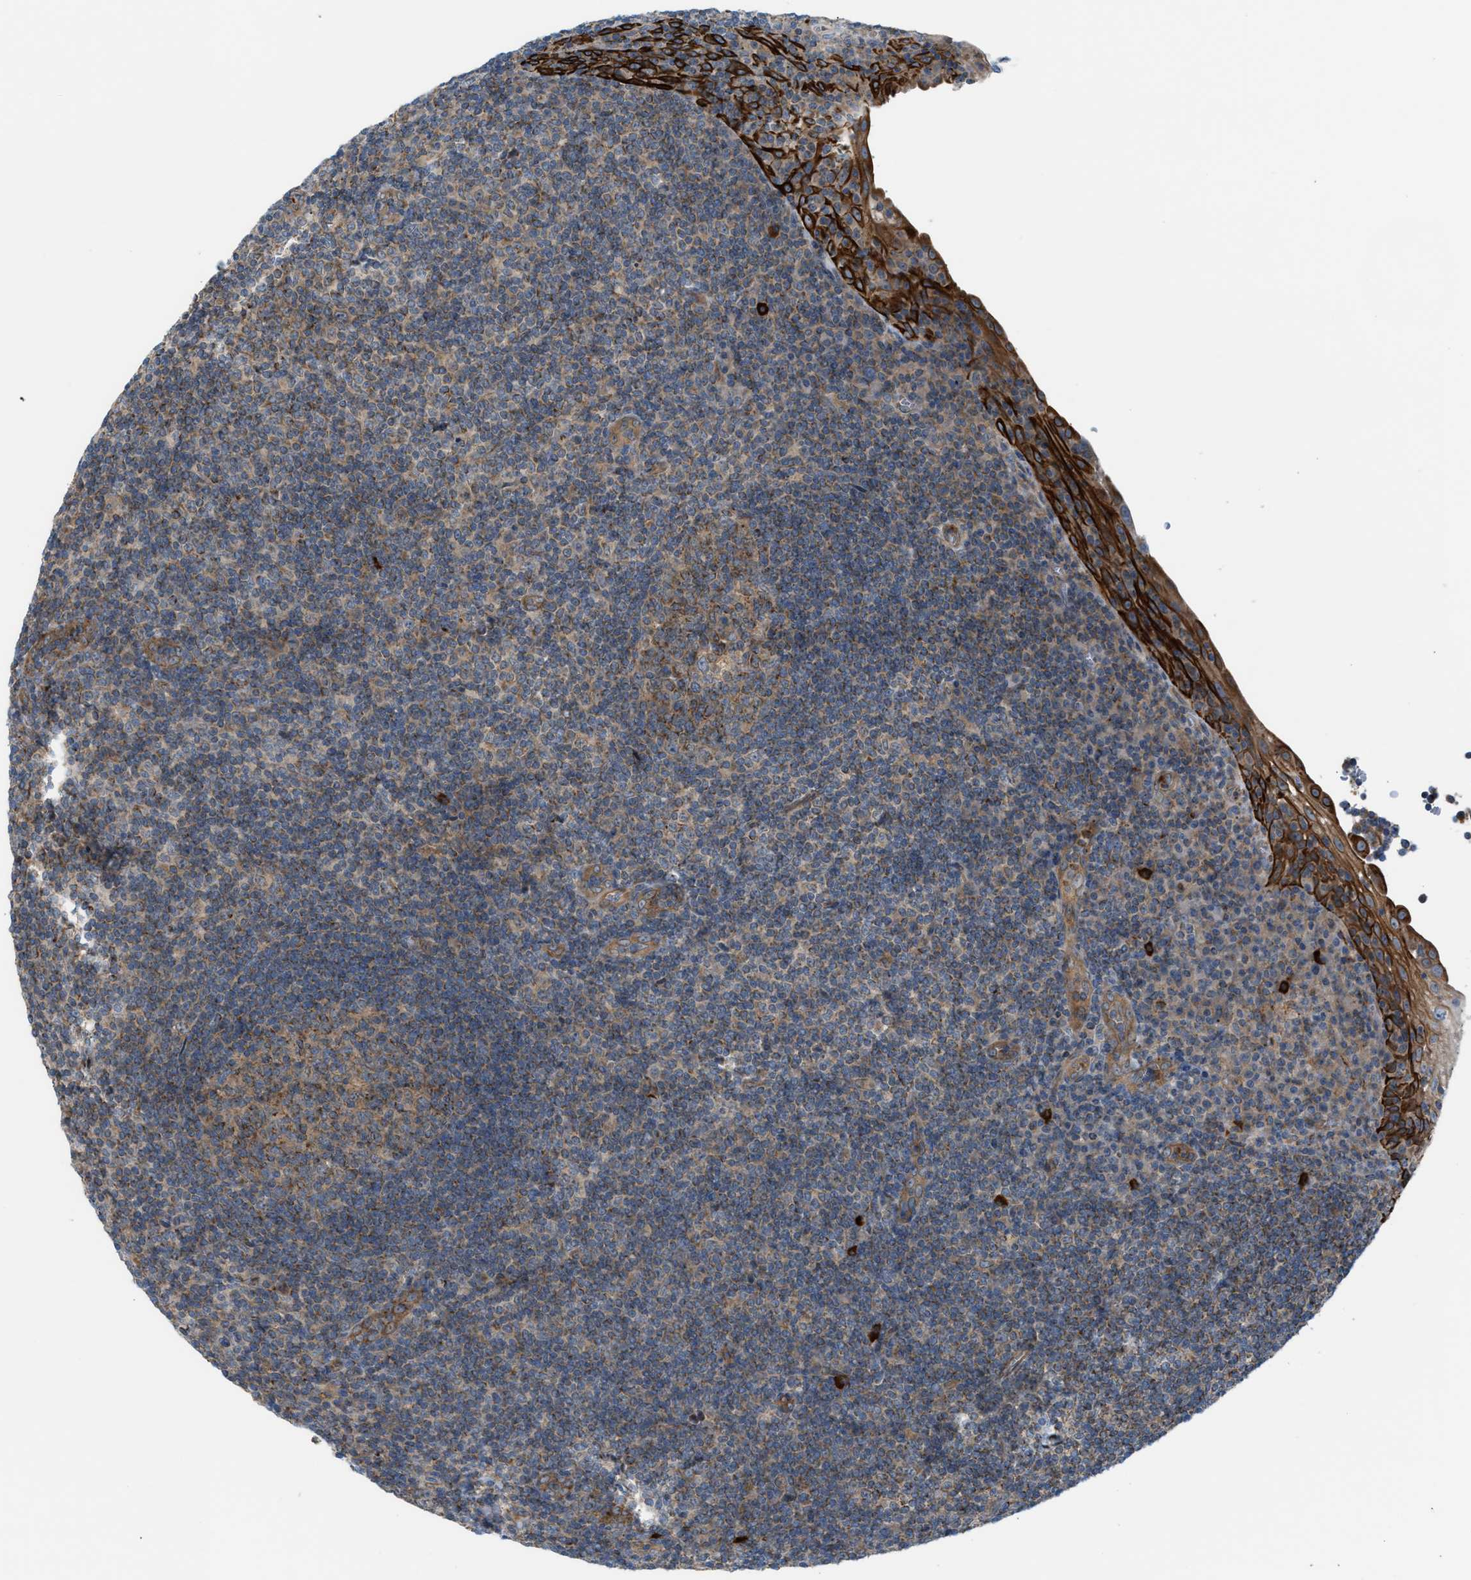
{"staining": {"intensity": "moderate", "quantity": "25%-75%", "location": "cytoplasmic/membranous"}, "tissue": "tonsil", "cell_type": "Germinal center cells", "image_type": "normal", "snomed": [{"axis": "morphology", "description": "Normal tissue, NOS"}, {"axis": "topography", "description": "Tonsil"}], "caption": "Tonsil stained with DAB IHC demonstrates medium levels of moderate cytoplasmic/membranous staining in approximately 25%-75% of germinal center cells. (DAB (3,3'-diaminobenzidine) IHC, brown staining for protein, blue staining for nuclei).", "gene": "PDCL", "patient": {"sex": "male", "age": 37}}